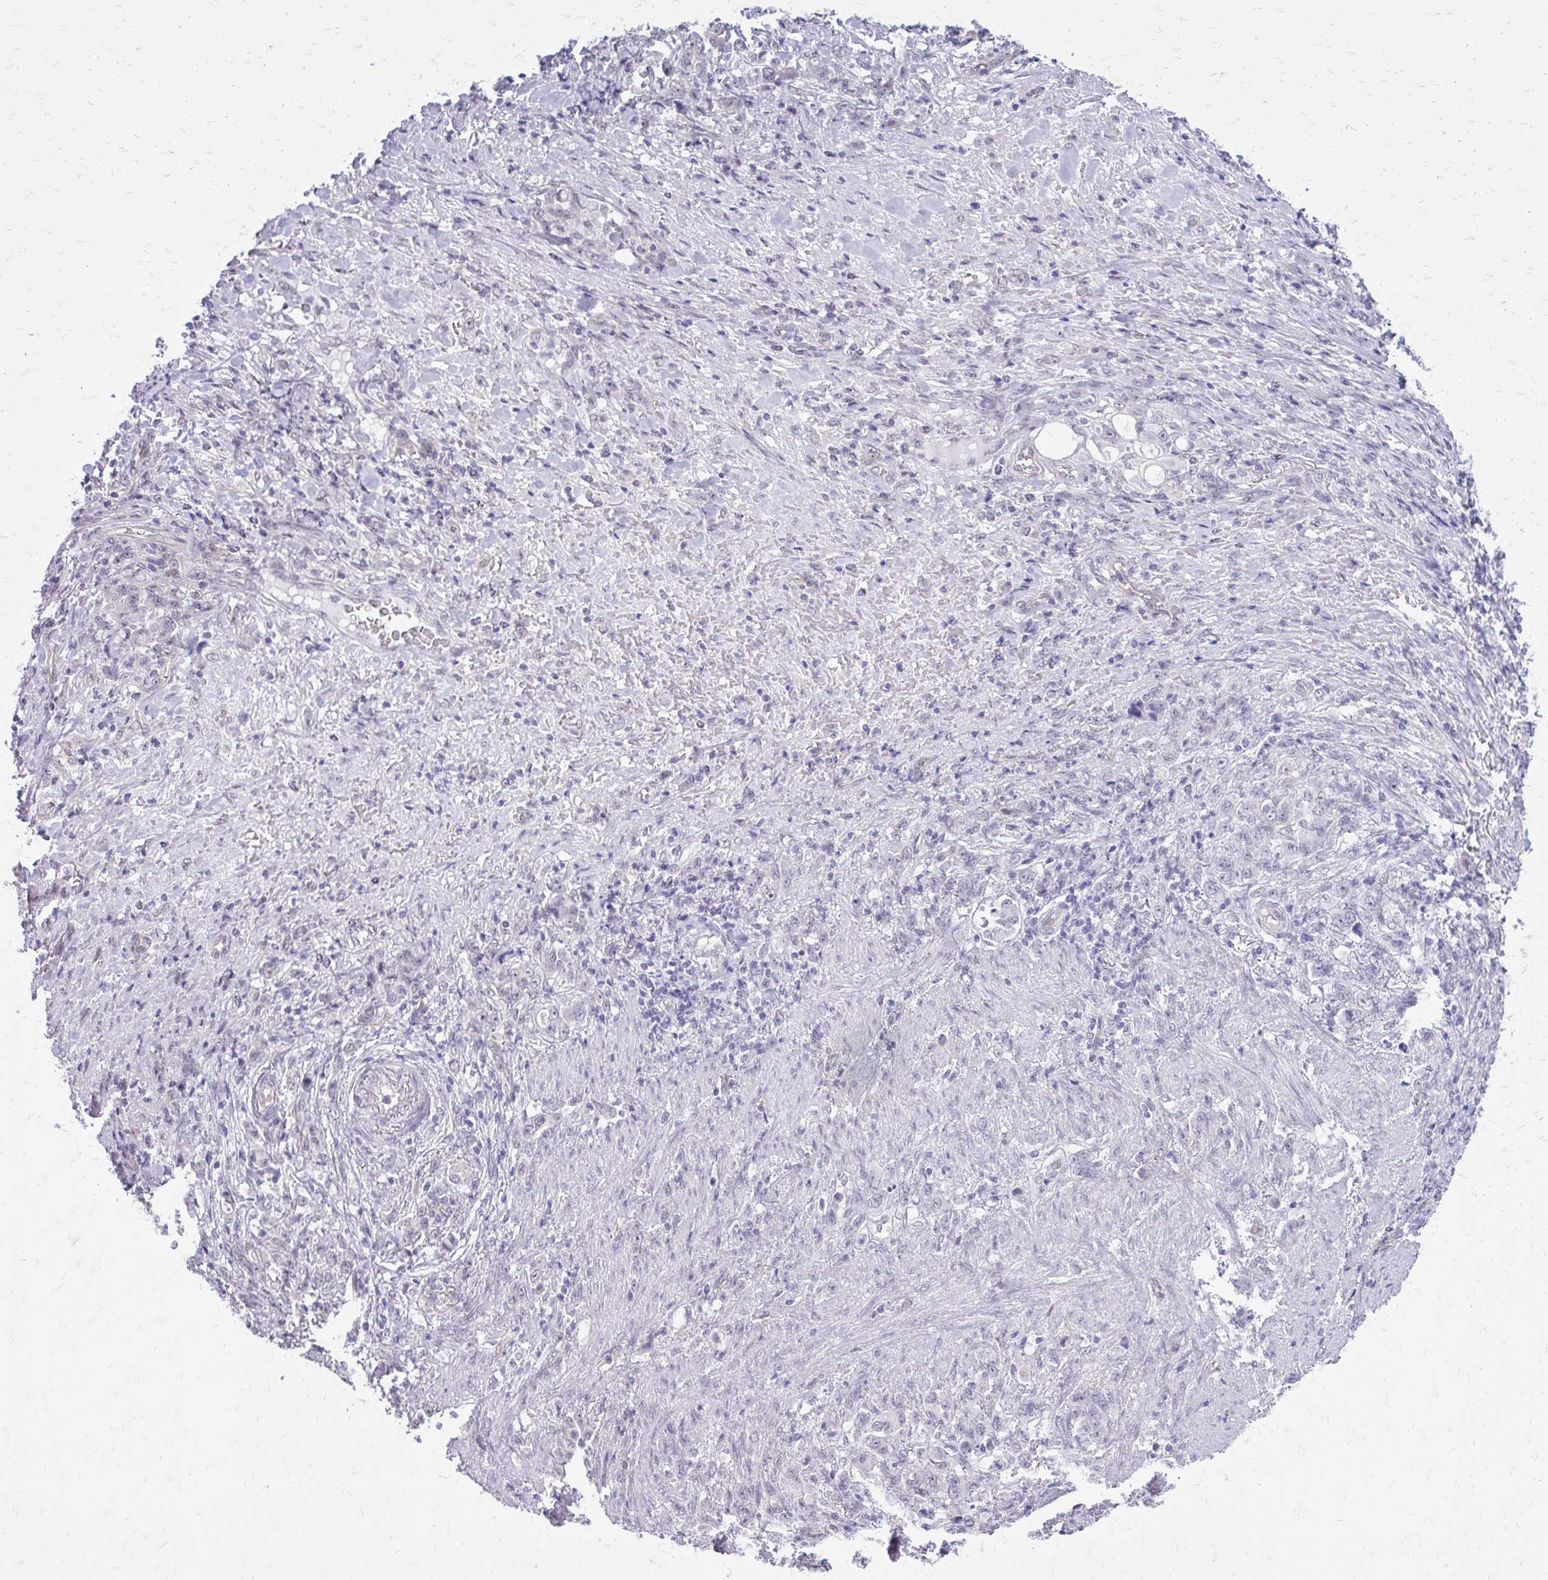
{"staining": {"intensity": "negative", "quantity": "none", "location": "none"}, "tissue": "stomach cancer", "cell_type": "Tumor cells", "image_type": "cancer", "snomed": [{"axis": "morphology", "description": "Adenocarcinoma, NOS"}, {"axis": "topography", "description": "Stomach"}], "caption": "Immunohistochemistry photomicrograph of stomach adenocarcinoma stained for a protein (brown), which exhibits no positivity in tumor cells.", "gene": "PLCB1", "patient": {"sex": "female", "age": 79}}